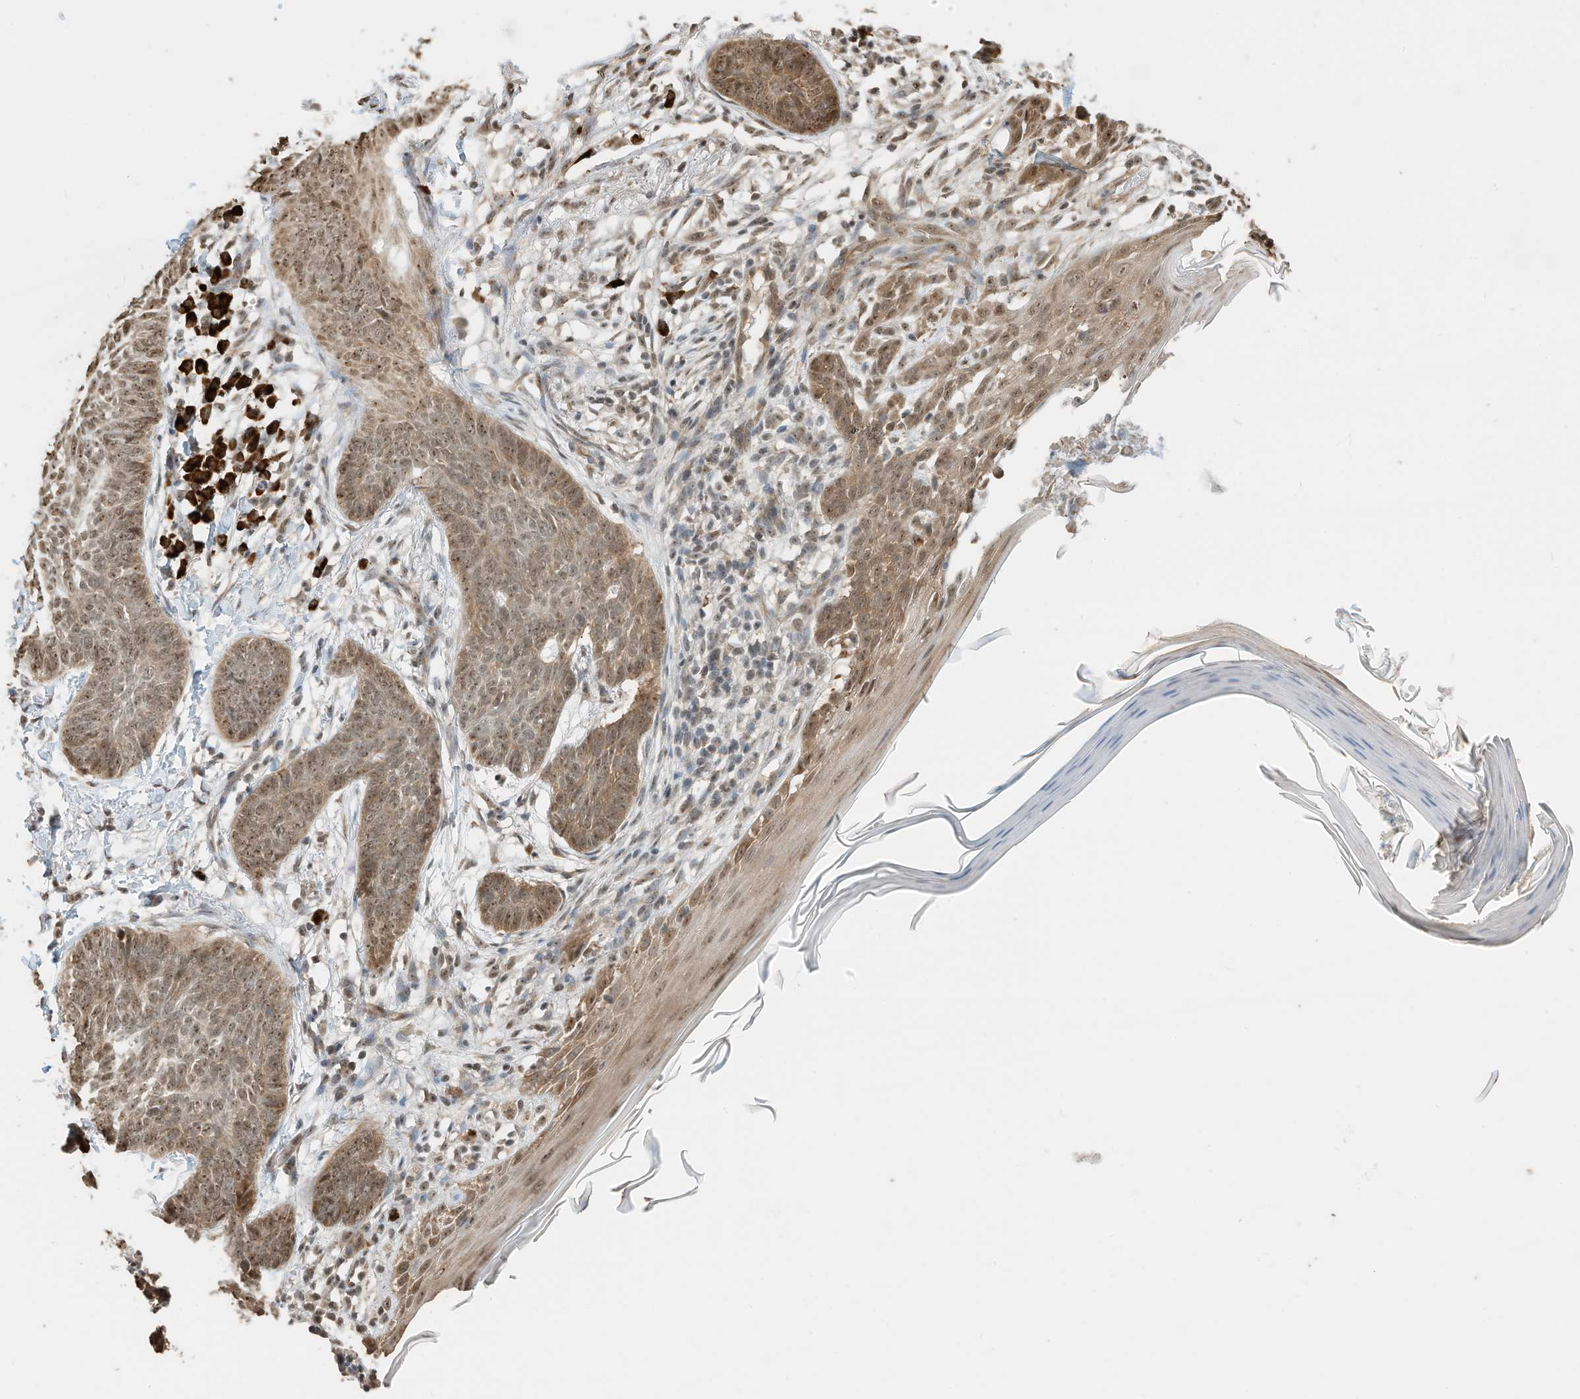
{"staining": {"intensity": "moderate", "quantity": ">75%", "location": "cytoplasmic/membranous,nuclear"}, "tissue": "skin cancer", "cell_type": "Tumor cells", "image_type": "cancer", "snomed": [{"axis": "morphology", "description": "Normal tissue, NOS"}, {"axis": "morphology", "description": "Basal cell carcinoma"}, {"axis": "topography", "description": "Skin"}], "caption": "Human skin basal cell carcinoma stained with a protein marker shows moderate staining in tumor cells.", "gene": "ZNF195", "patient": {"sex": "male", "age": 50}}